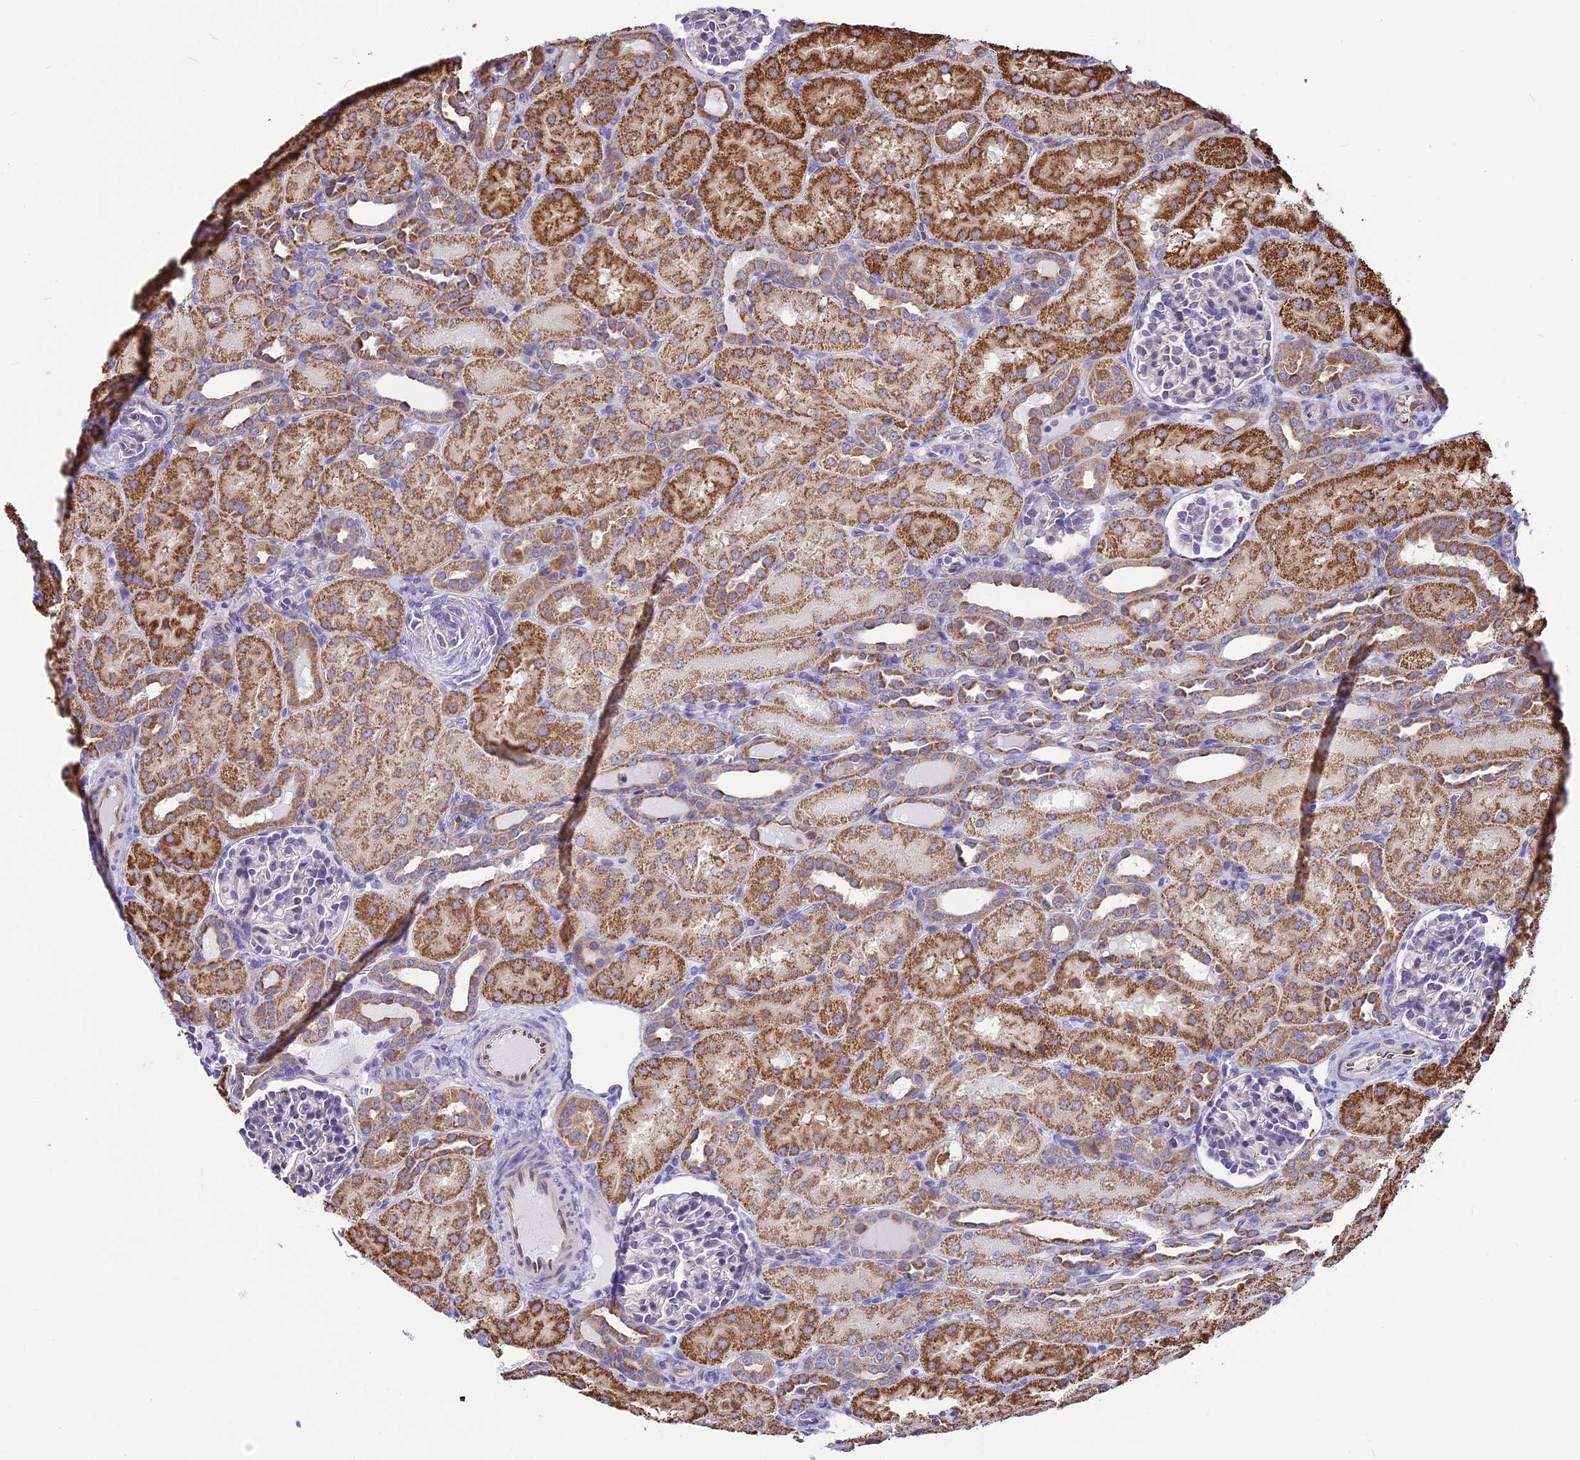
{"staining": {"intensity": "negative", "quantity": "none", "location": "none"}, "tissue": "kidney", "cell_type": "Cells in glomeruli", "image_type": "normal", "snomed": [{"axis": "morphology", "description": "Normal tissue, NOS"}, {"axis": "topography", "description": "Kidney"}], "caption": "This is a micrograph of IHC staining of normal kidney, which shows no expression in cells in glomeruli. The staining is performed using DAB brown chromogen with nuclei counter-stained in using hematoxylin.", "gene": "DOC2B", "patient": {"sex": "male", "age": 1}}